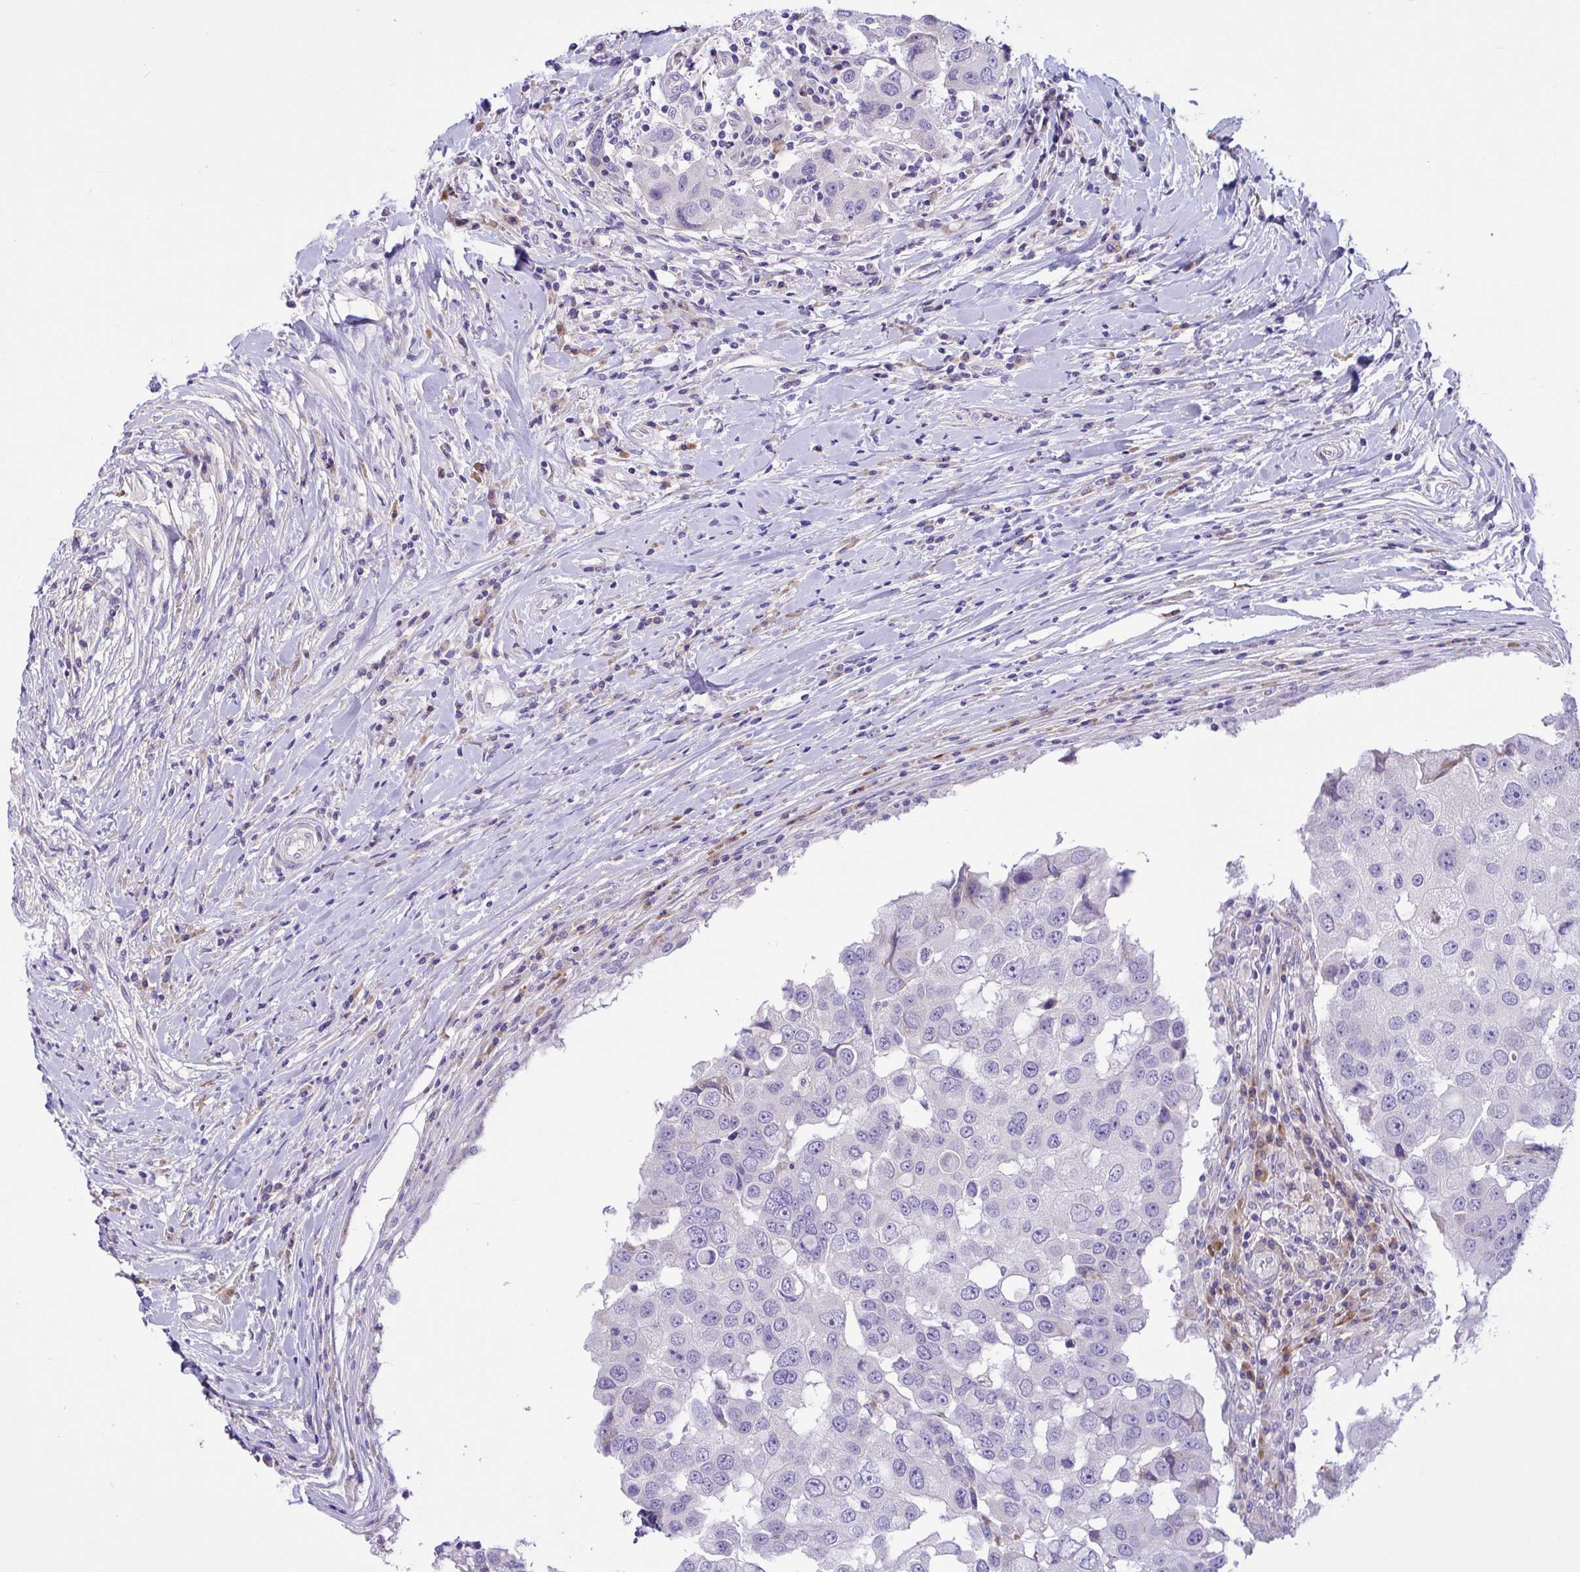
{"staining": {"intensity": "negative", "quantity": "none", "location": "none"}, "tissue": "breast cancer", "cell_type": "Tumor cells", "image_type": "cancer", "snomed": [{"axis": "morphology", "description": "Duct carcinoma"}, {"axis": "topography", "description": "Breast"}], "caption": "This histopathology image is of breast cancer stained with IHC to label a protein in brown with the nuclei are counter-stained blue. There is no positivity in tumor cells.", "gene": "FAM86B1", "patient": {"sex": "female", "age": 27}}